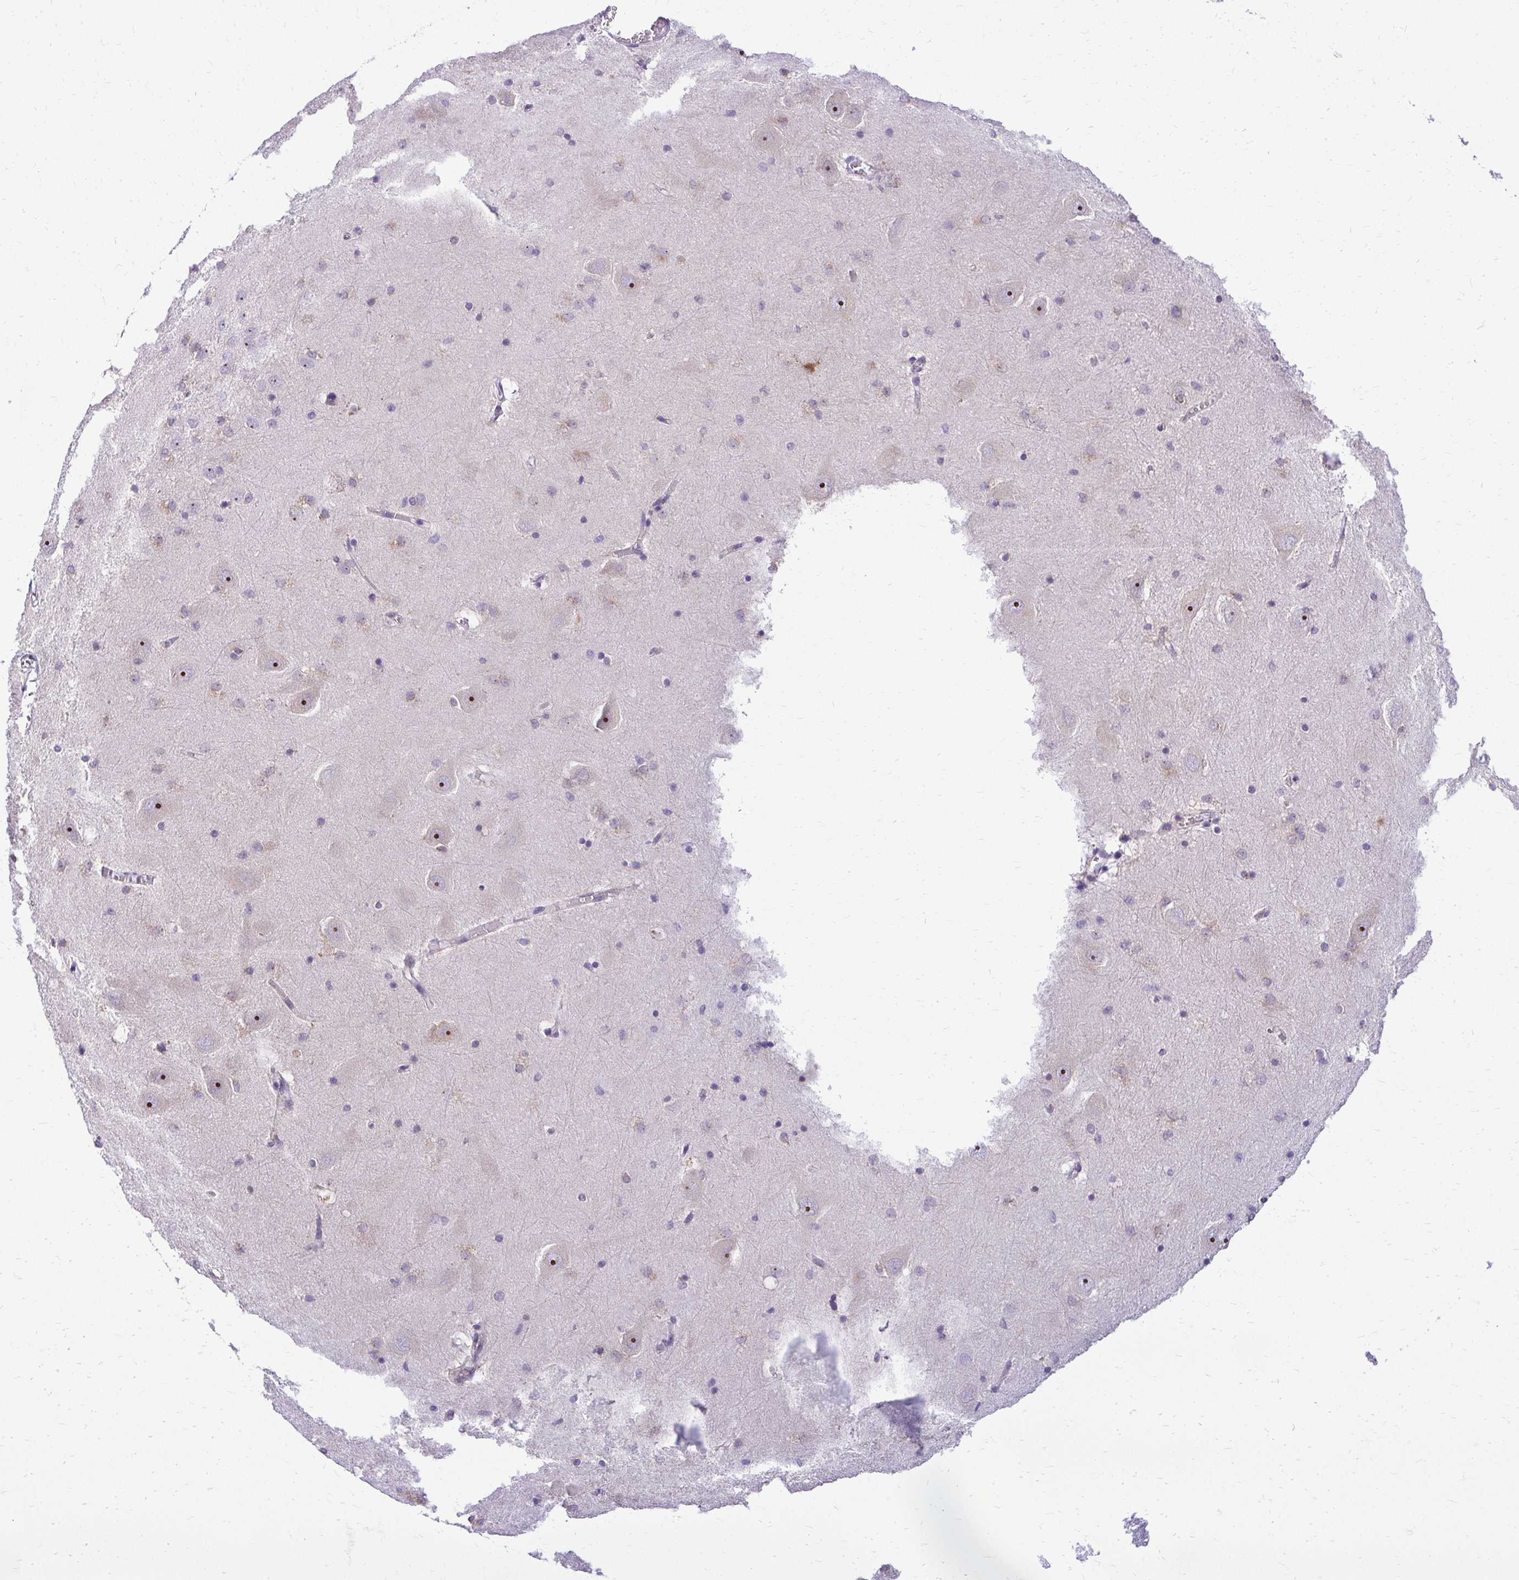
{"staining": {"intensity": "negative", "quantity": "none", "location": "none"}, "tissue": "hippocampus", "cell_type": "Glial cells", "image_type": "normal", "snomed": [{"axis": "morphology", "description": "Normal tissue, NOS"}, {"axis": "topography", "description": "Hippocampus"}], "caption": "Glial cells show no significant protein positivity in benign hippocampus. (Immunohistochemistry (ihc), brightfield microscopy, high magnification).", "gene": "NIFK", "patient": {"sex": "male", "age": 58}}